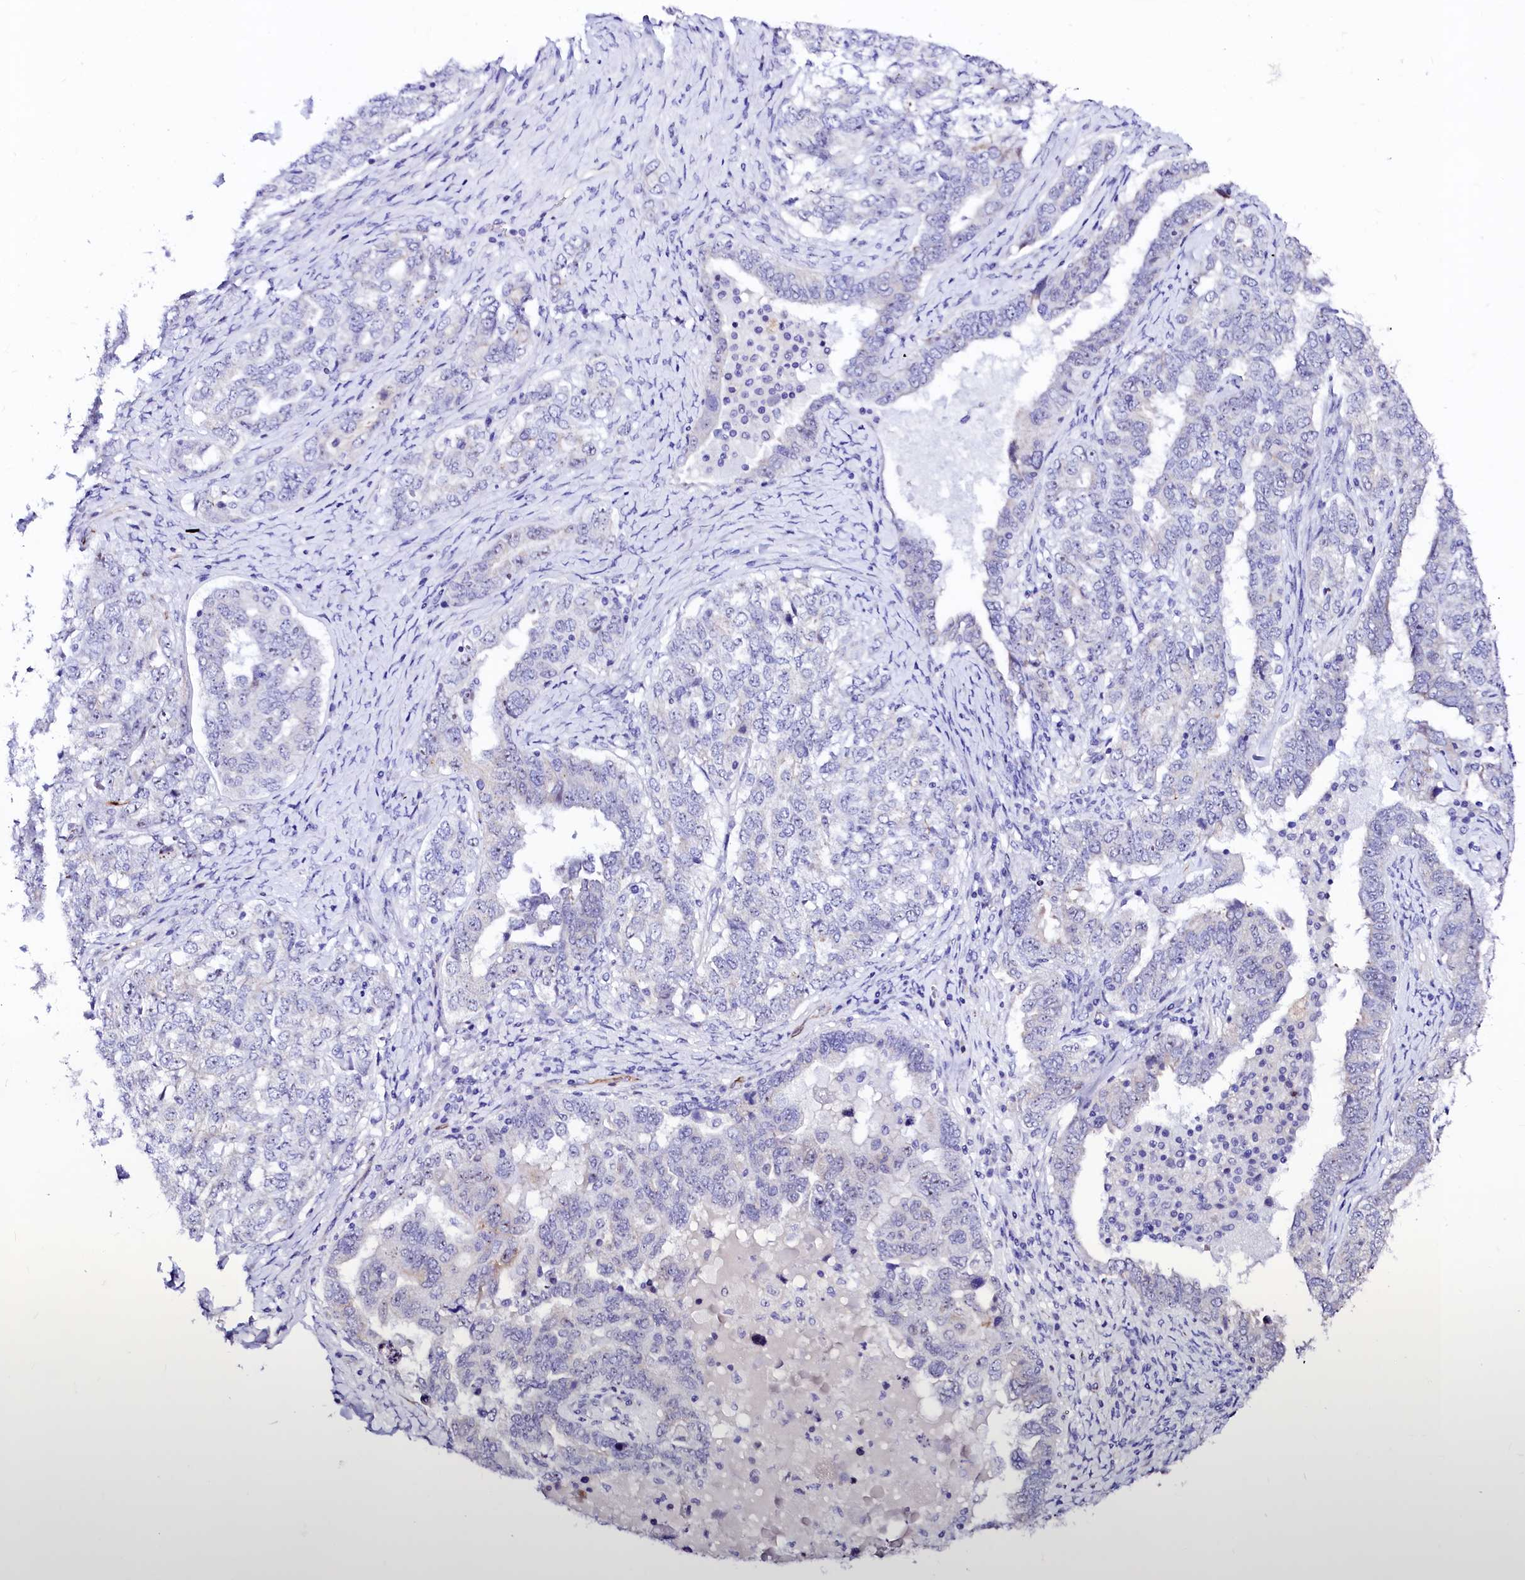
{"staining": {"intensity": "negative", "quantity": "none", "location": "none"}, "tissue": "ovarian cancer", "cell_type": "Tumor cells", "image_type": "cancer", "snomed": [{"axis": "morphology", "description": "Carcinoma, endometroid"}, {"axis": "topography", "description": "Ovary"}], "caption": "A high-resolution image shows IHC staining of endometroid carcinoma (ovarian), which exhibits no significant positivity in tumor cells.", "gene": "SFR1", "patient": {"sex": "female", "age": 62}}